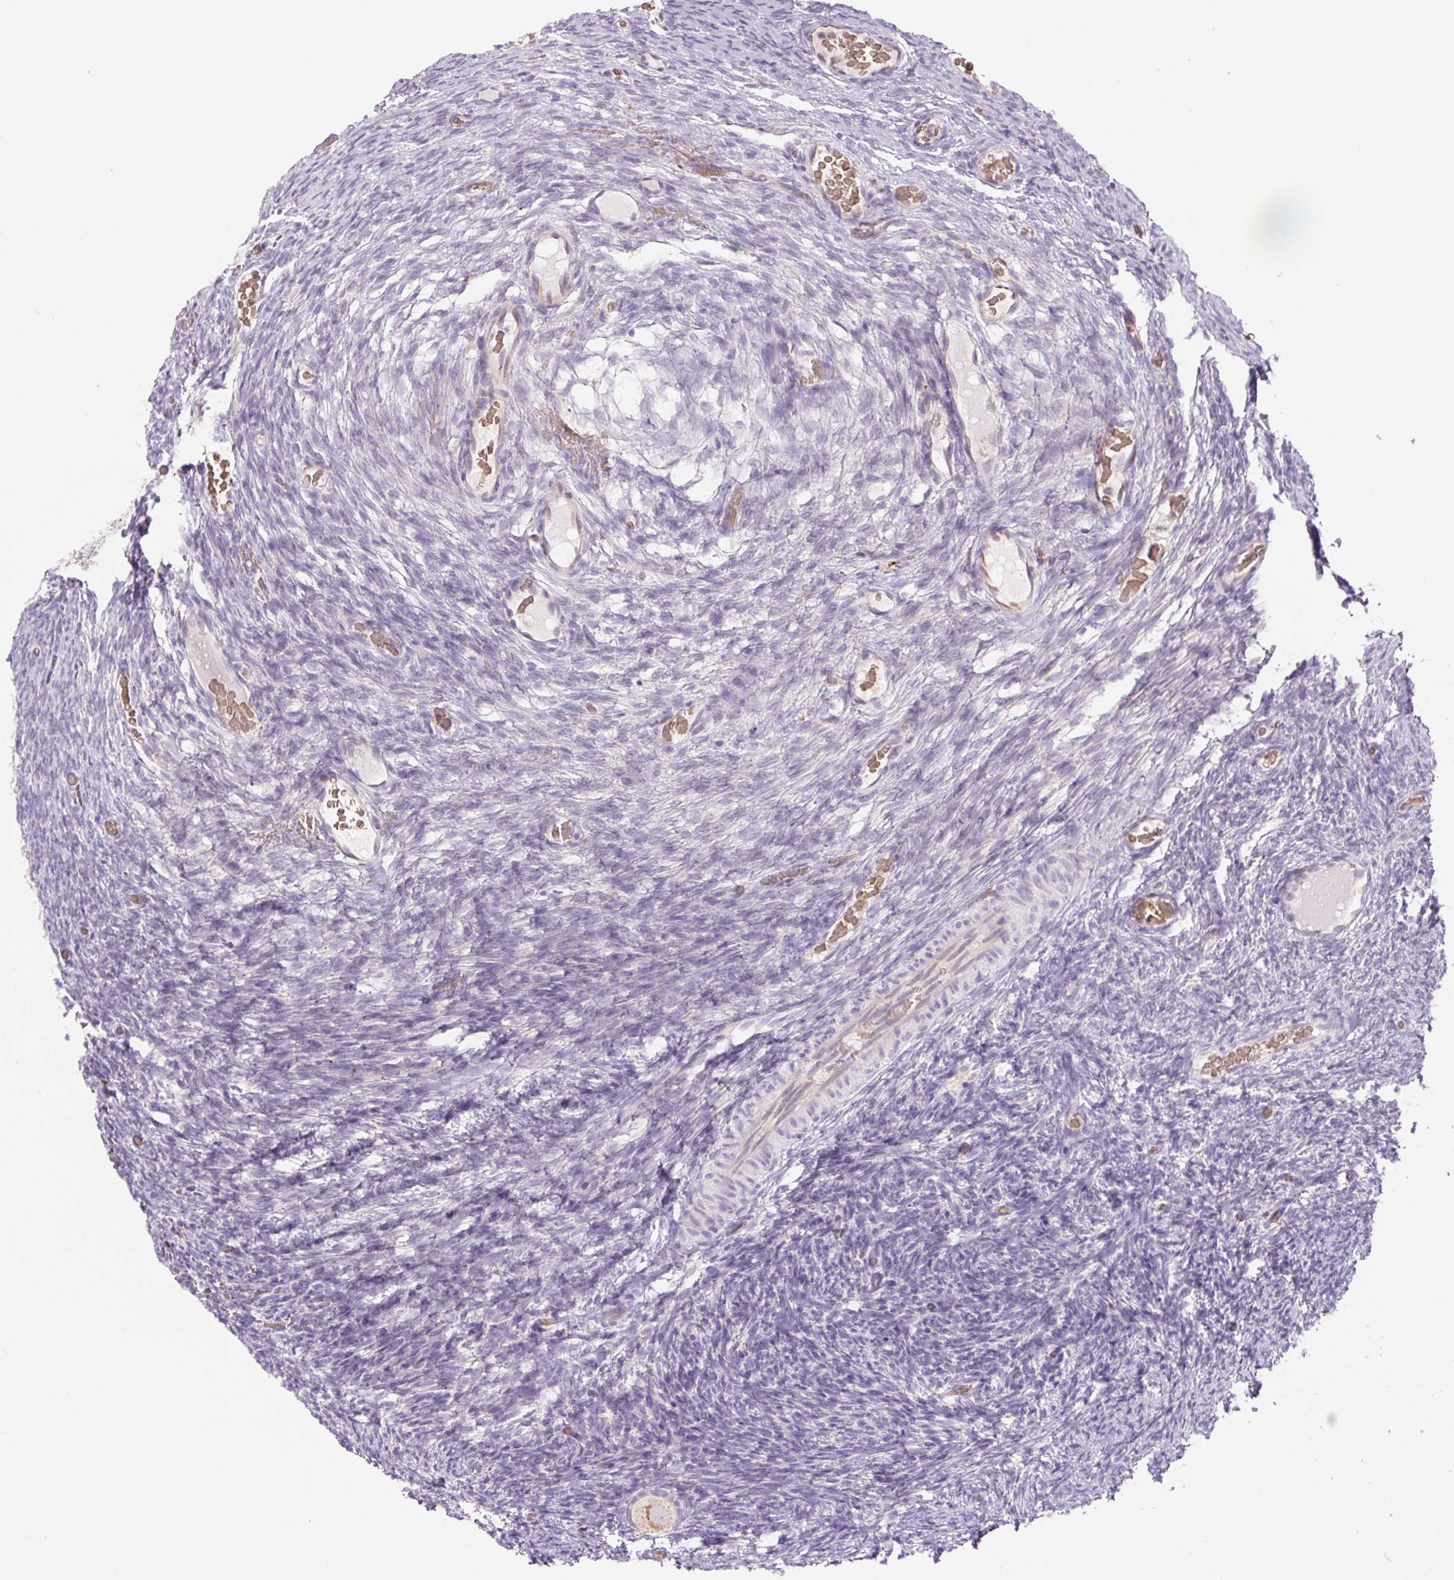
{"staining": {"intensity": "weak", "quantity": ">75%", "location": "cytoplasmic/membranous"}, "tissue": "ovary", "cell_type": "Follicle cells", "image_type": "normal", "snomed": [{"axis": "morphology", "description": "Normal tissue, NOS"}, {"axis": "topography", "description": "Ovary"}], "caption": "Ovary stained for a protein shows weak cytoplasmic/membranous positivity in follicle cells. The staining was performed using DAB to visualize the protein expression in brown, while the nuclei were stained in blue with hematoxylin (Magnification: 20x).", "gene": "IGFL3", "patient": {"sex": "female", "age": 34}}